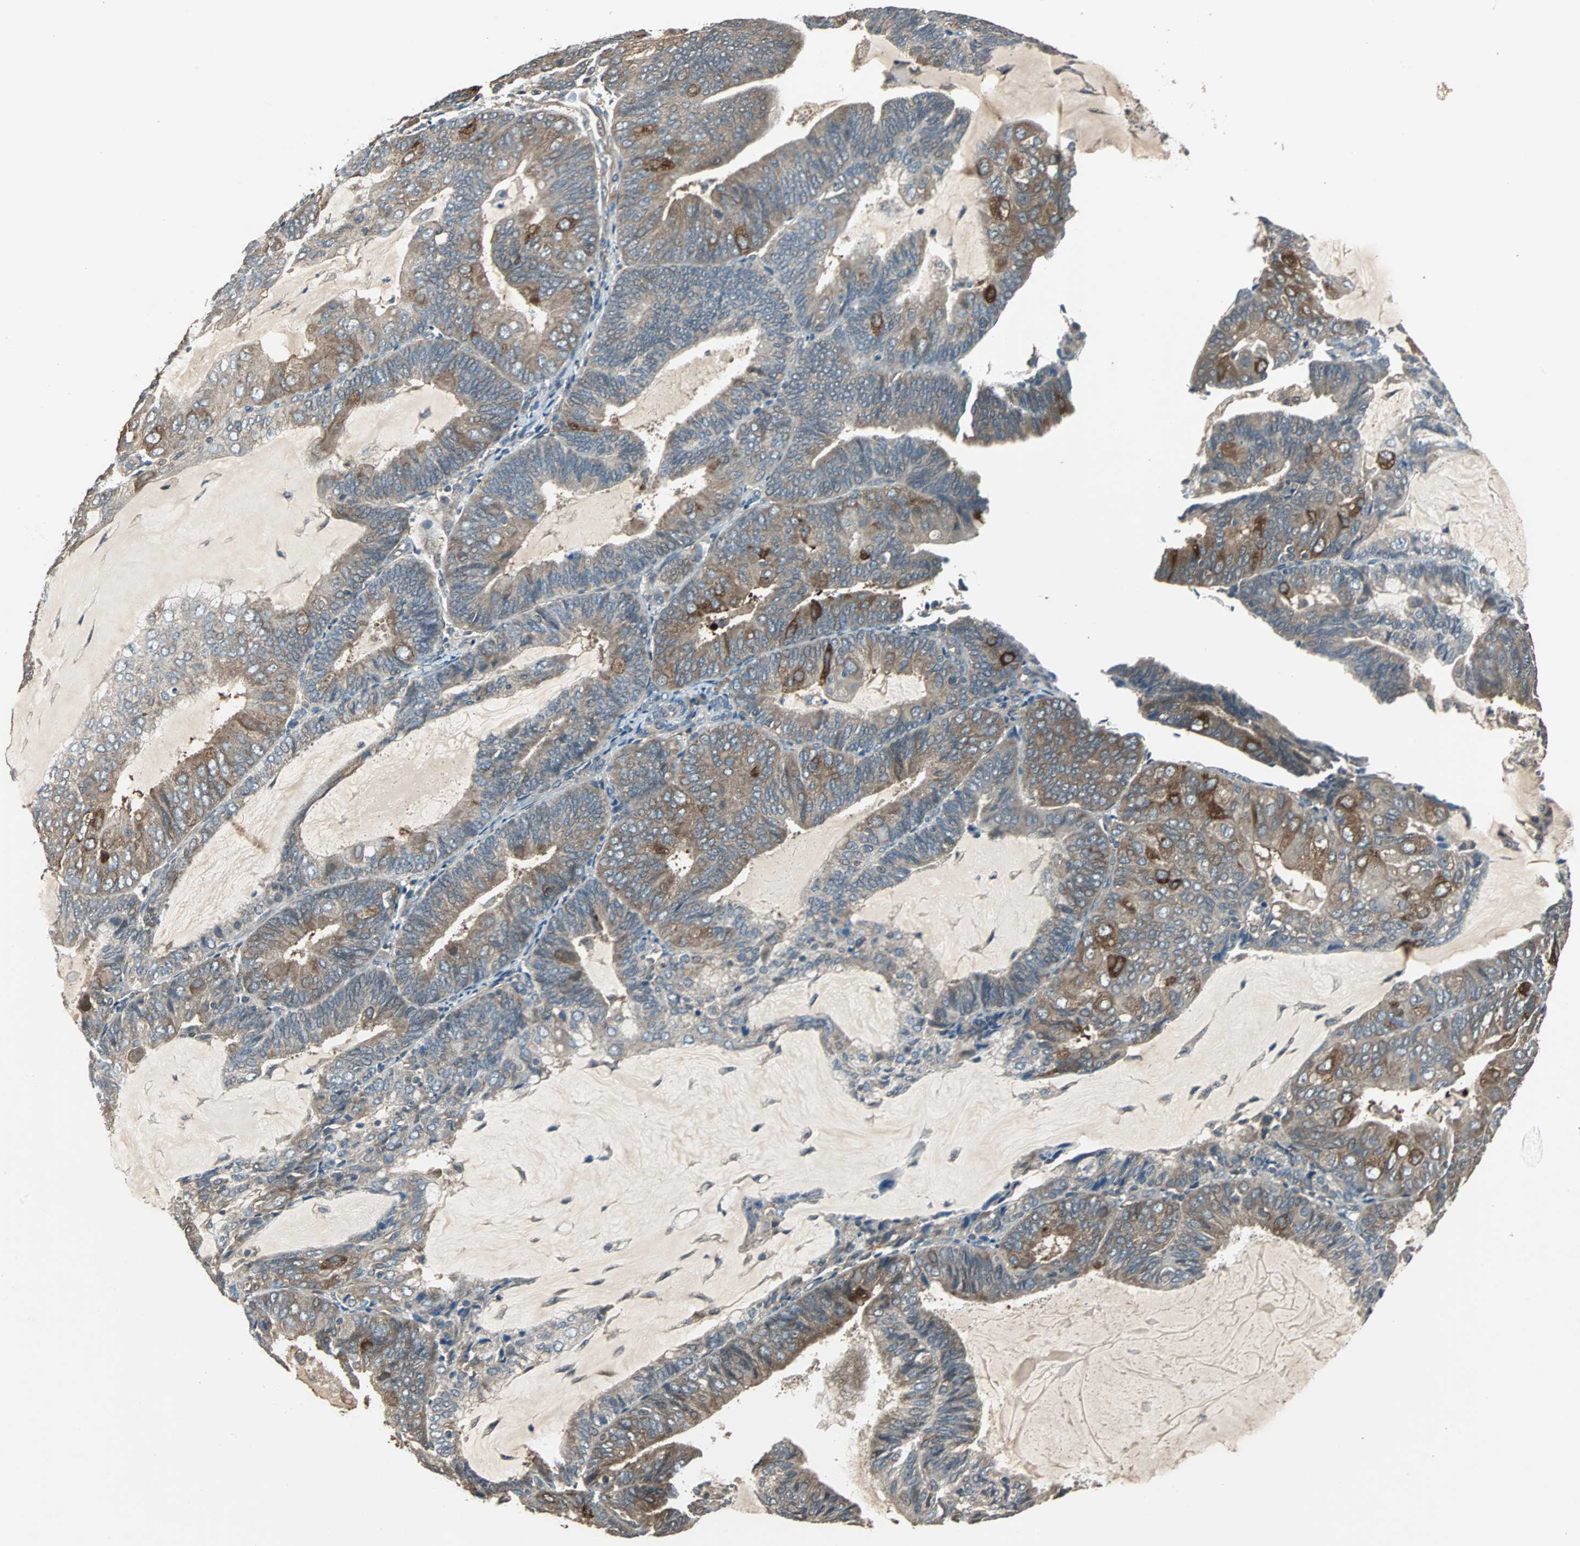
{"staining": {"intensity": "strong", "quantity": "<25%", "location": "cytoplasmic/membranous"}, "tissue": "endometrial cancer", "cell_type": "Tumor cells", "image_type": "cancer", "snomed": [{"axis": "morphology", "description": "Adenocarcinoma, NOS"}, {"axis": "topography", "description": "Endometrium"}], "caption": "Strong cytoplasmic/membranous positivity is present in approximately <25% of tumor cells in endometrial cancer. Ihc stains the protein in brown and the nuclei are stained blue.", "gene": "ABHD2", "patient": {"sex": "female", "age": 81}}